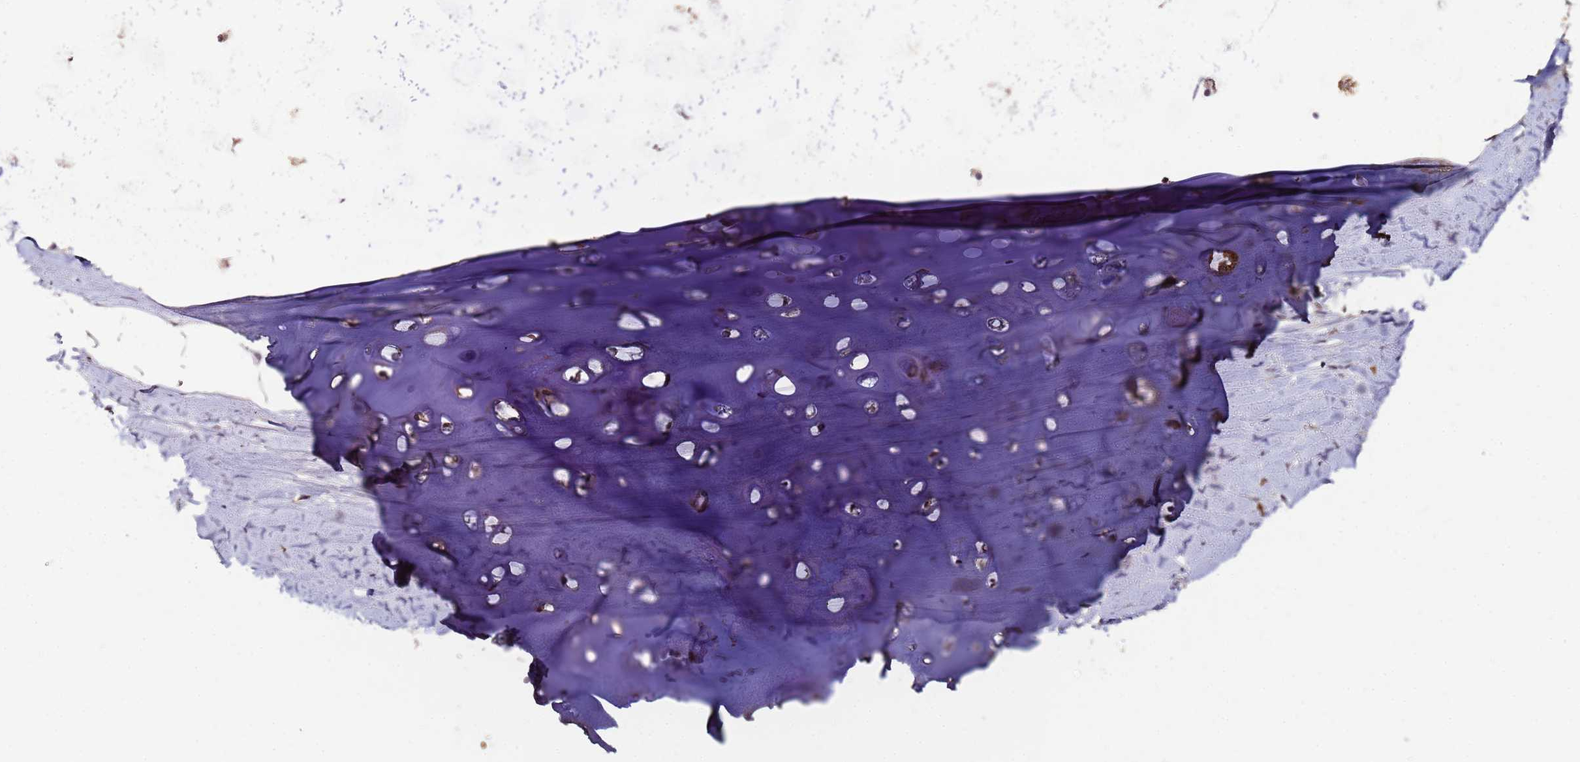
{"staining": {"intensity": "weak", "quantity": ">75%", "location": "cytoplasmic/membranous"}, "tissue": "adipose tissue", "cell_type": "Adipocytes", "image_type": "normal", "snomed": [{"axis": "morphology", "description": "Normal tissue, NOS"}, {"axis": "topography", "description": "Lymph node"}, {"axis": "topography", "description": "Bronchus"}], "caption": "Immunohistochemical staining of benign human adipose tissue exhibits >75% levels of weak cytoplasmic/membranous protein positivity in approximately >75% of adipocytes. The staining was performed using DAB to visualize the protein expression in brown, while the nuclei were stained in blue with hematoxylin (Magnification: 20x).", "gene": "ANKRD17", "patient": {"sex": "male", "age": 63}}